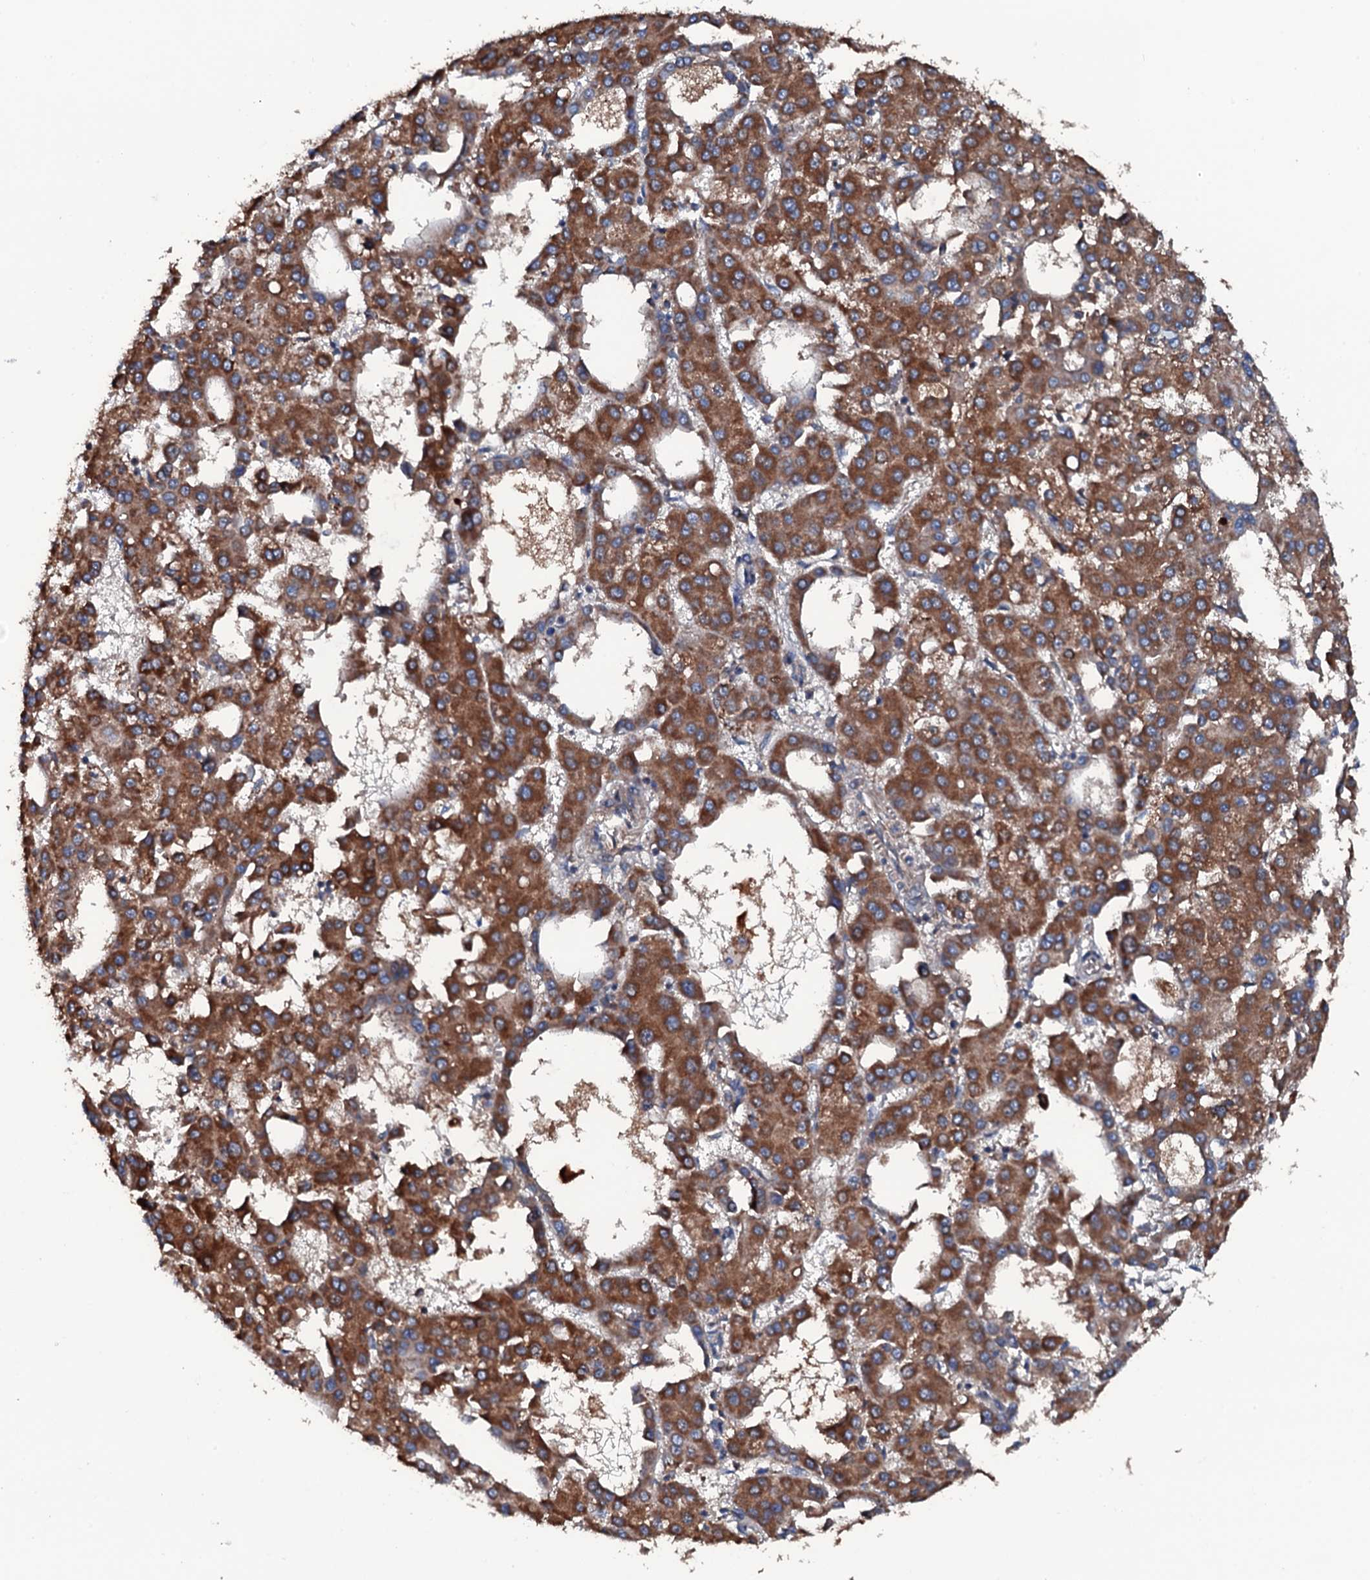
{"staining": {"intensity": "strong", "quantity": ">75%", "location": "cytoplasmic/membranous"}, "tissue": "liver cancer", "cell_type": "Tumor cells", "image_type": "cancer", "snomed": [{"axis": "morphology", "description": "Carcinoma, Hepatocellular, NOS"}, {"axis": "topography", "description": "Liver"}], "caption": "Immunohistochemistry (IHC) of liver hepatocellular carcinoma shows high levels of strong cytoplasmic/membranous expression in approximately >75% of tumor cells.", "gene": "NEK1", "patient": {"sex": "male", "age": 47}}